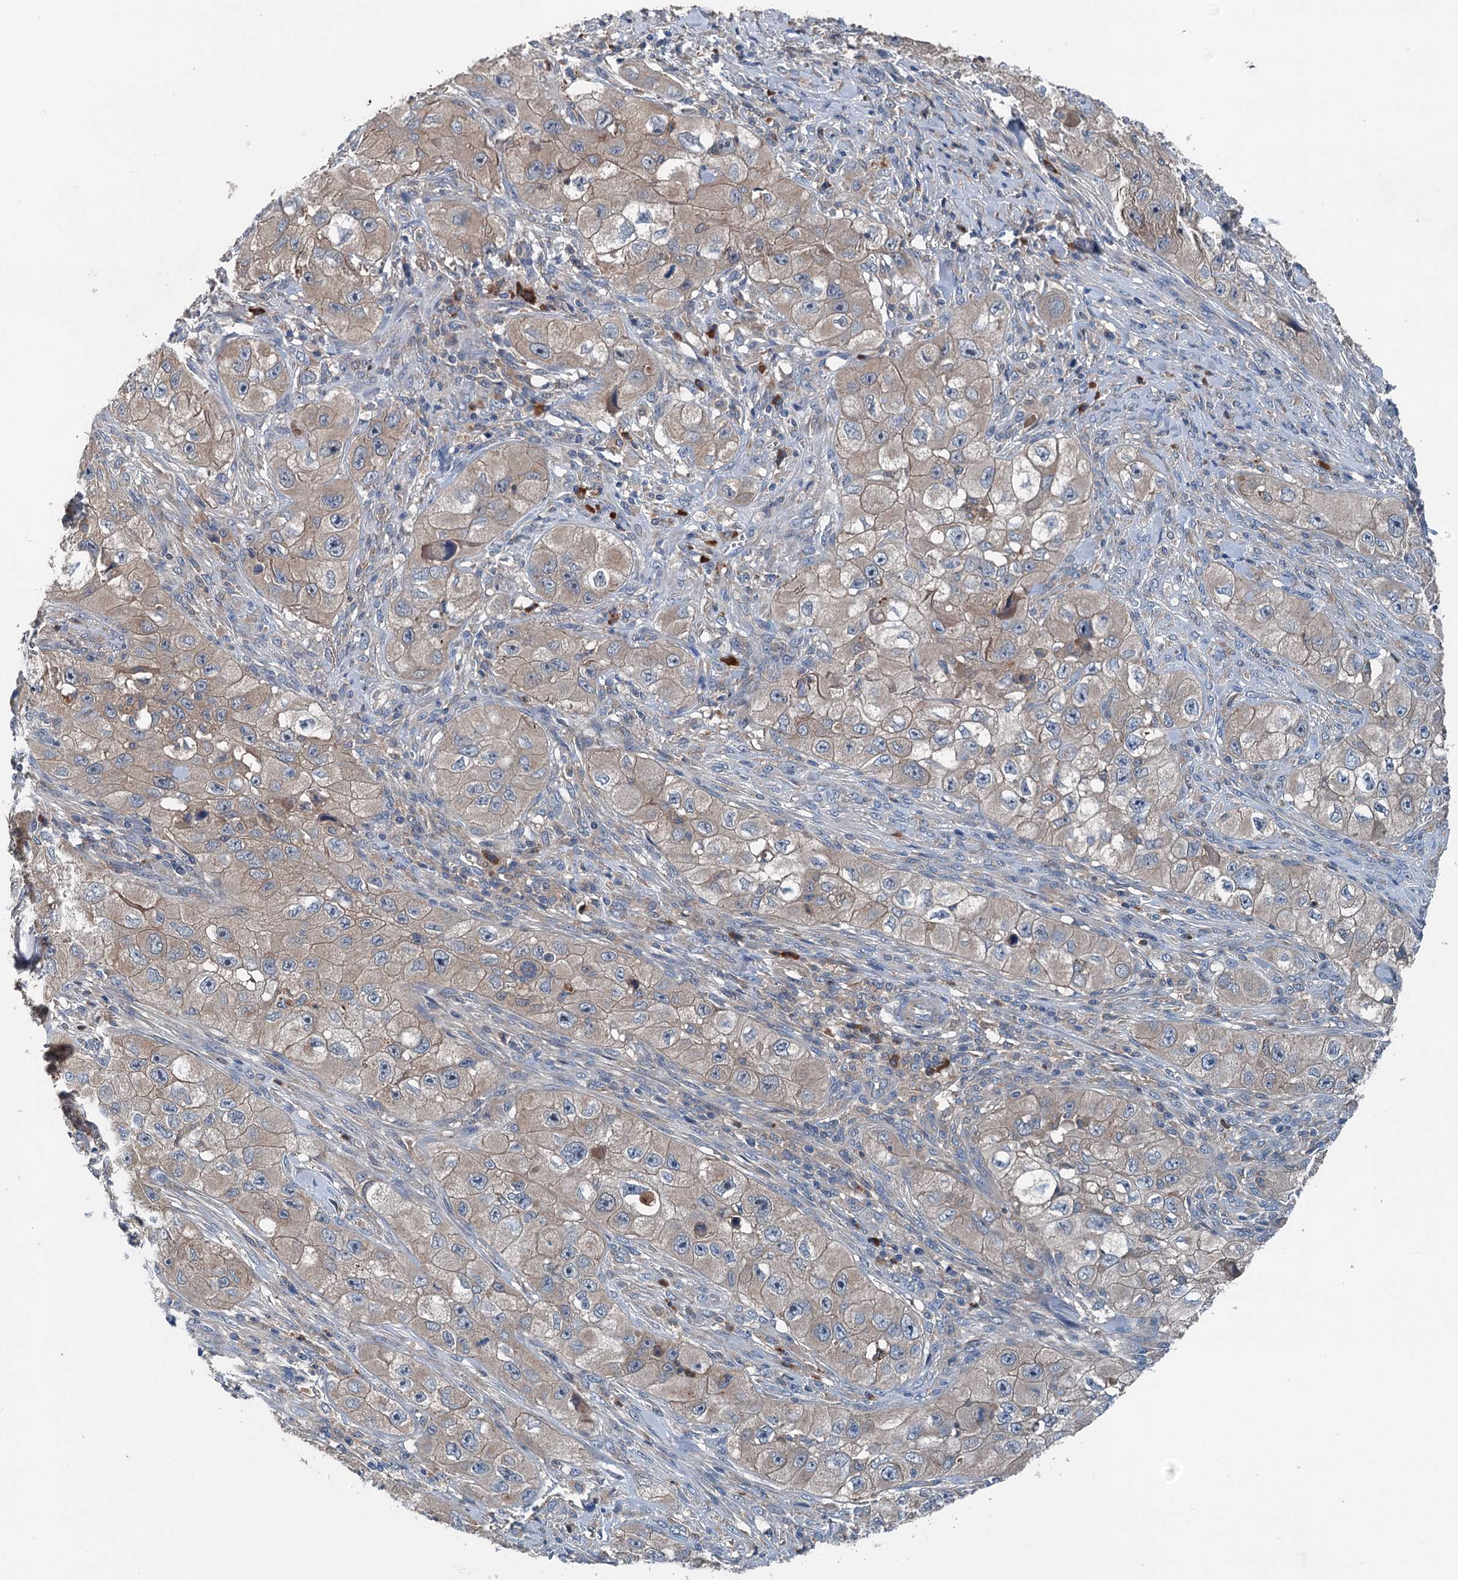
{"staining": {"intensity": "weak", "quantity": "<25%", "location": "cytoplasmic/membranous"}, "tissue": "skin cancer", "cell_type": "Tumor cells", "image_type": "cancer", "snomed": [{"axis": "morphology", "description": "Squamous cell carcinoma, NOS"}, {"axis": "topography", "description": "Skin"}, {"axis": "topography", "description": "Subcutis"}], "caption": "Histopathology image shows no protein positivity in tumor cells of squamous cell carcinoma (skin) tissue.", "gene": "PDSS1", "patient": {"sex": "male", "age": 73}}